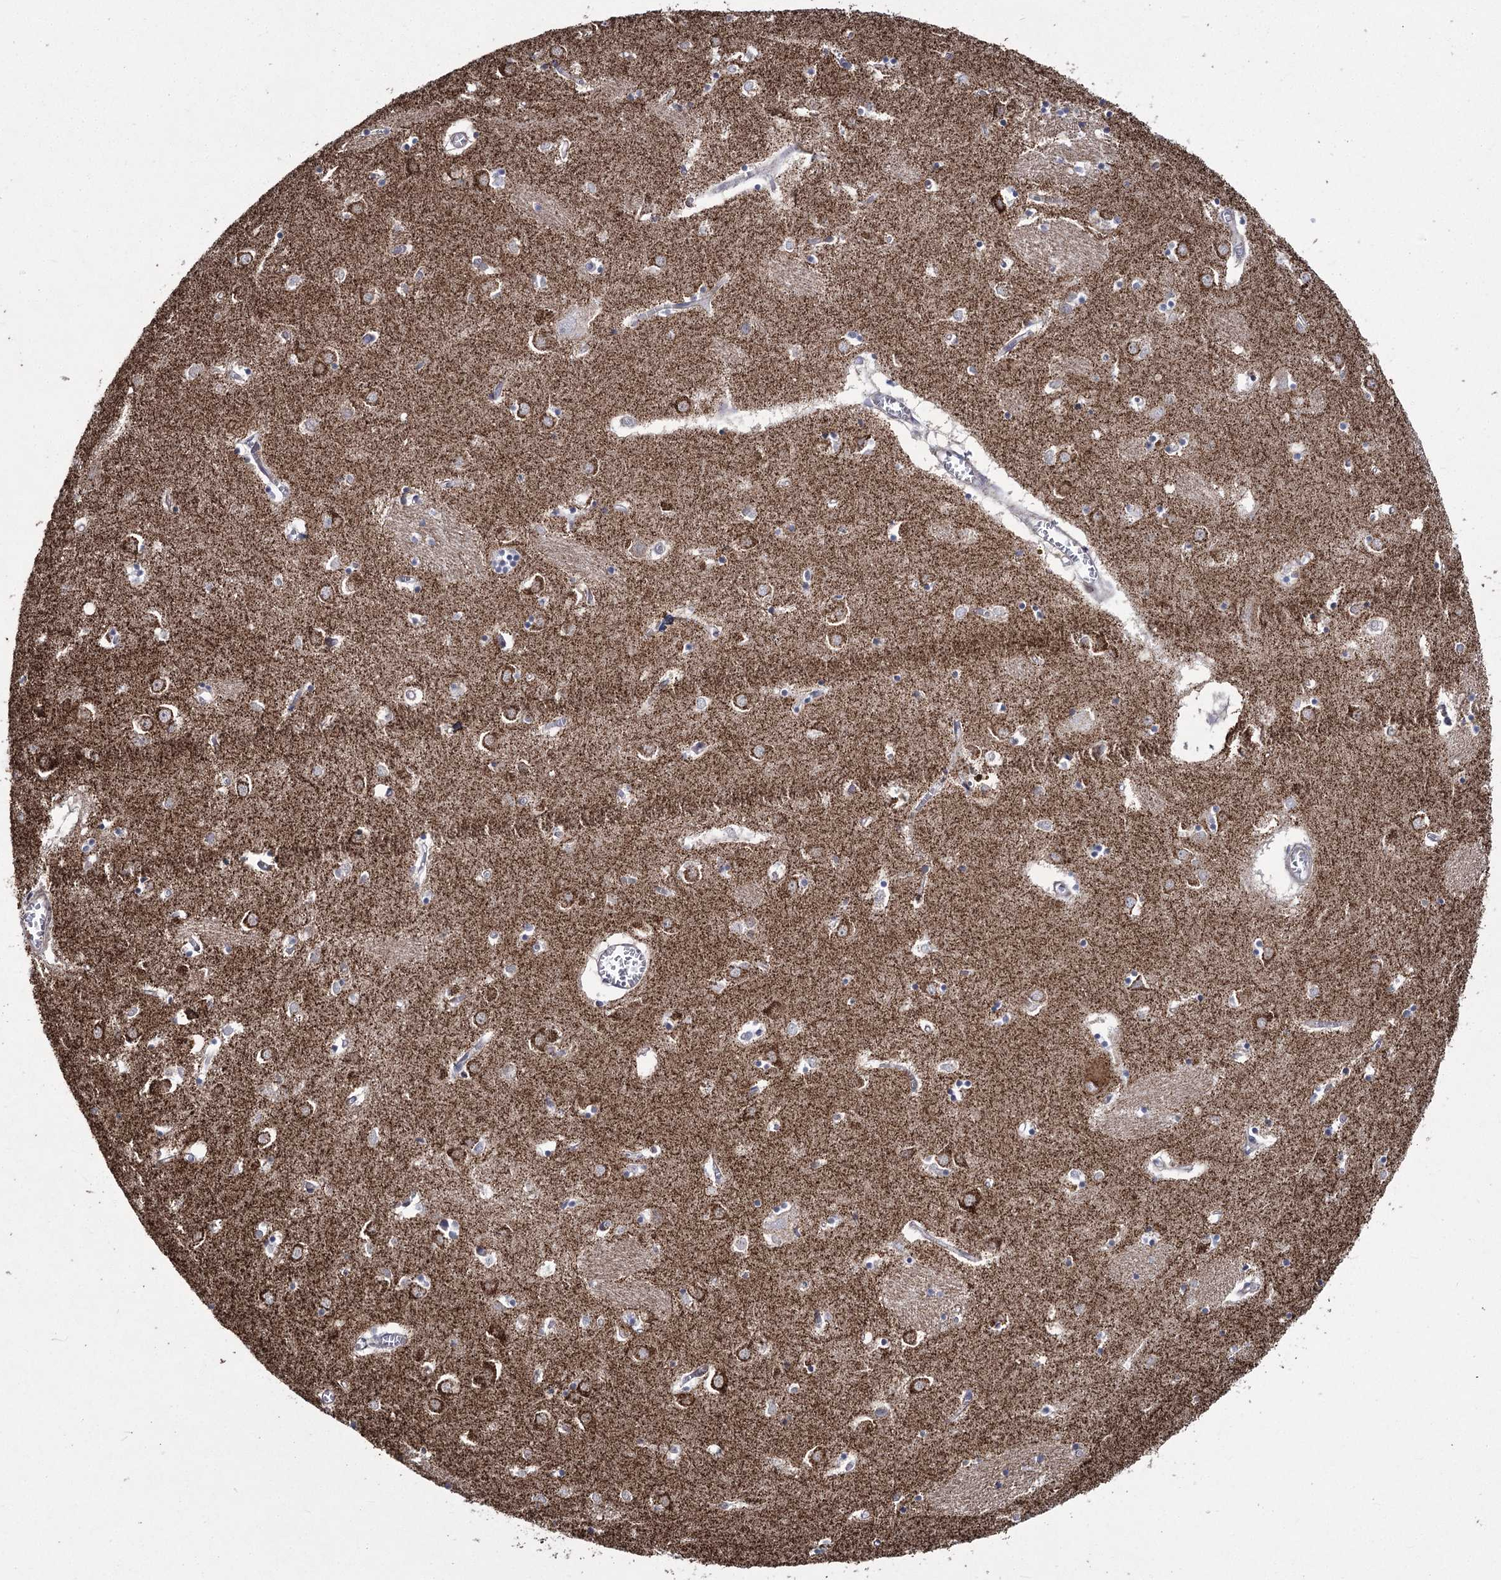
{"staining": {"intensity": "weak", "quantity": "<25%", "location": "cytoplasmic/membranous"}, "tissue": "caudate", "cell_type": "Glial cells", "image_type": "normal", "snomed": [{"axis": "morphology", "description": "Normal tissue, NOS"}, {"axis": "topography", "description": "Lateral ventricle wall"}], "caption": "This is an immunohistochemistry (IHC) photomicrograph of benign caudate. There is no expression in glial cells.", "gene": "ME3", "patient": {"sex": "male", "age": 70}}